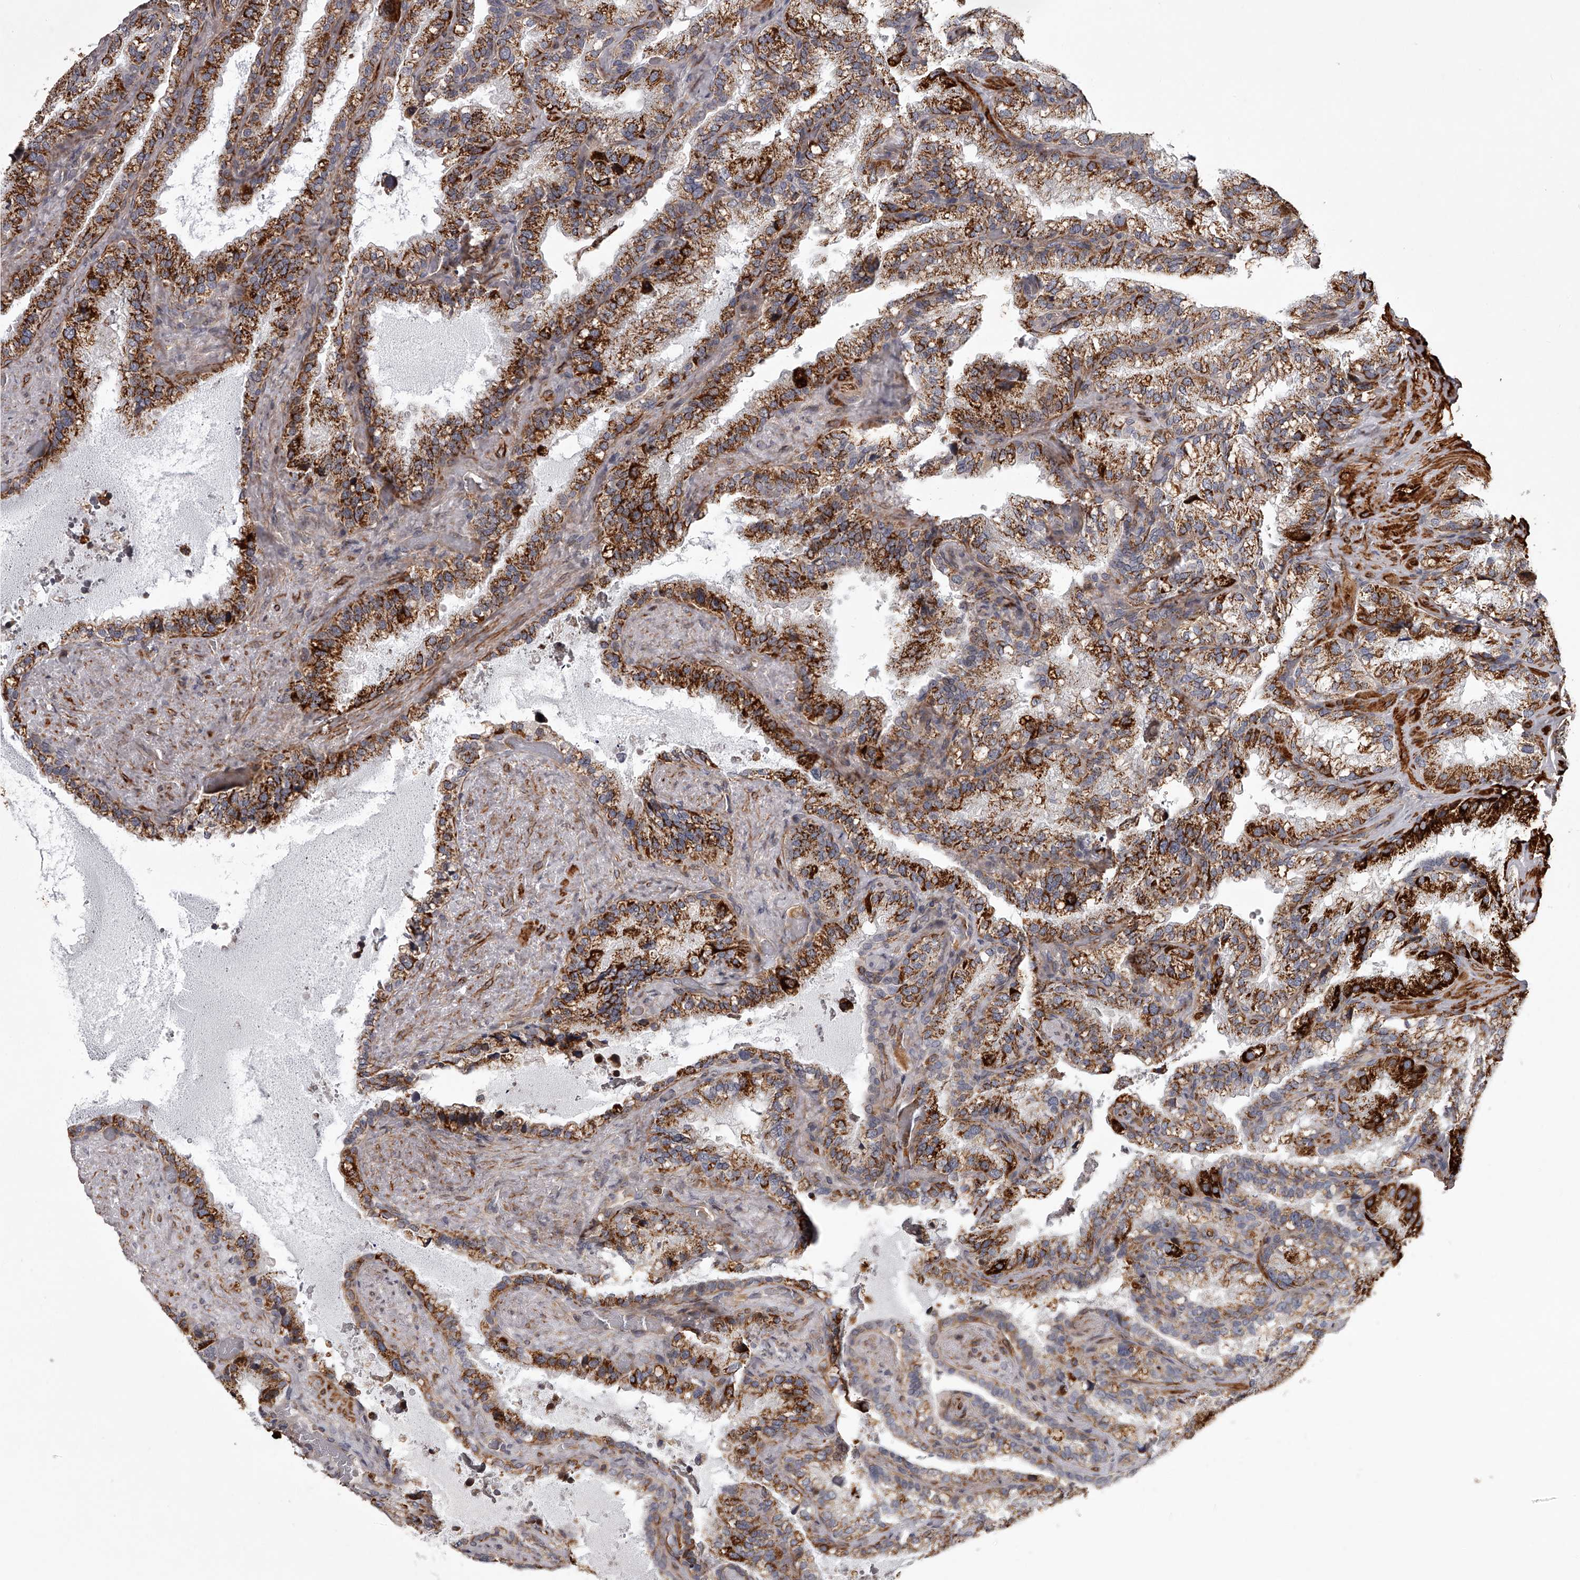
{"staining": {"intensity": "strong", "quantity": ">75%", "location": "cytoplasmic/membranous"}, "tissue": "seminal vesicle", "cell_type": "Glandular cells", "image_type": "normal", "snomed": [{"axis": "morphology", "description": "Normal tissue, NOS"}, {"axis": "topography", "description": "Prostate"}, {"axis": "topography", "description": "Seminal veicle"}], "caption": "This micrograph shows immunohistochemistry (IHC) staining of normal human seminal vesicle, with high strong cytoplasmic/membranous positivity in approximately >75% of glandular cells.", "gene": "RRP36", "patient": {"sex": "male", "age": 68}}